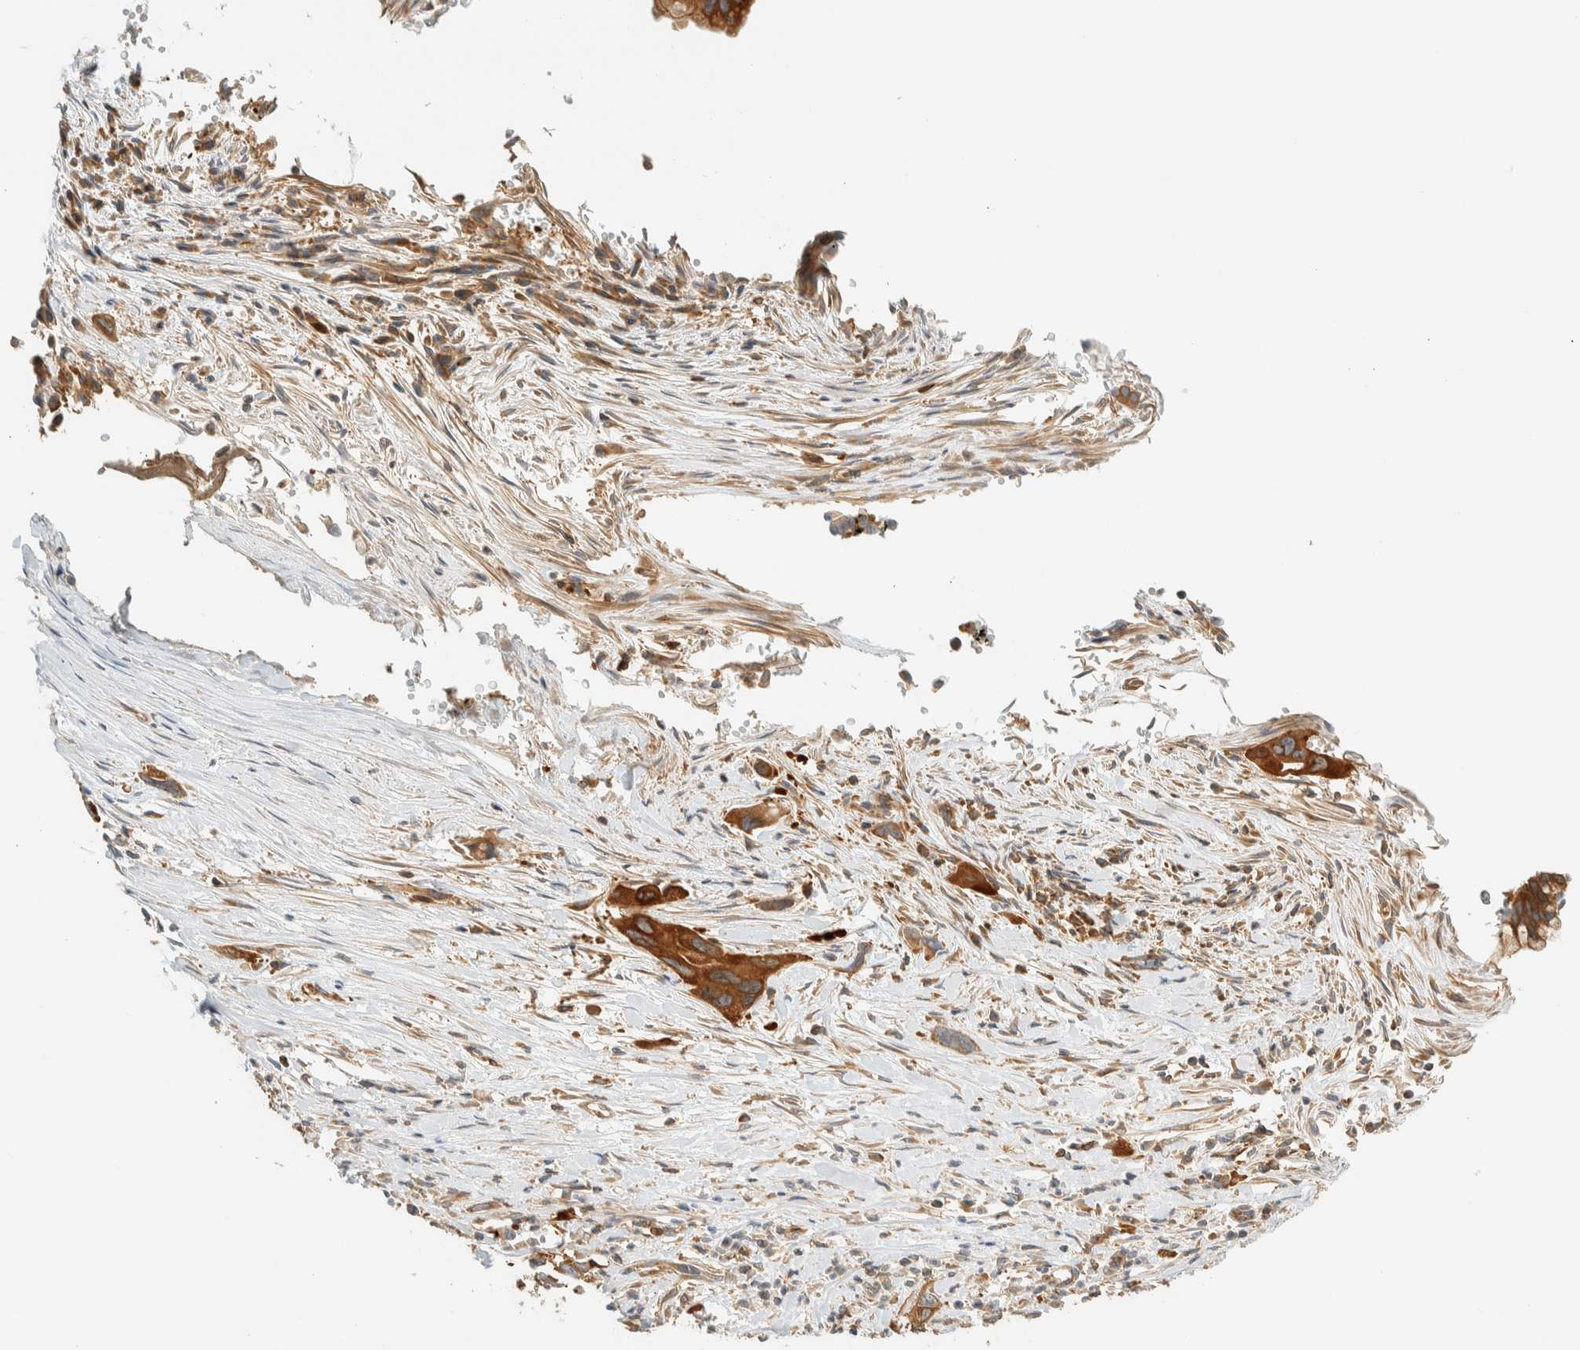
{"staining": {"intensity": "strong", "quantity": ">75%", "location": "cytoplasmic/membranous"}, "tissue": "pancreatic cancer", "cell_type": "Tumor cells", "image_type": "cancer", "snomed": [{"axis": "morphology", "description": "Adenocarcinoma, NOS"}, {"axis": "topography", "description": "Pancreas"}], "caption": "A brown stain labels strong cytoplasmic/membranous positivity of a protein in human pancreatic cancer tumor cells.", "gene": "ARFGEF1", "patient": {"sex": "female", "age": 70}}